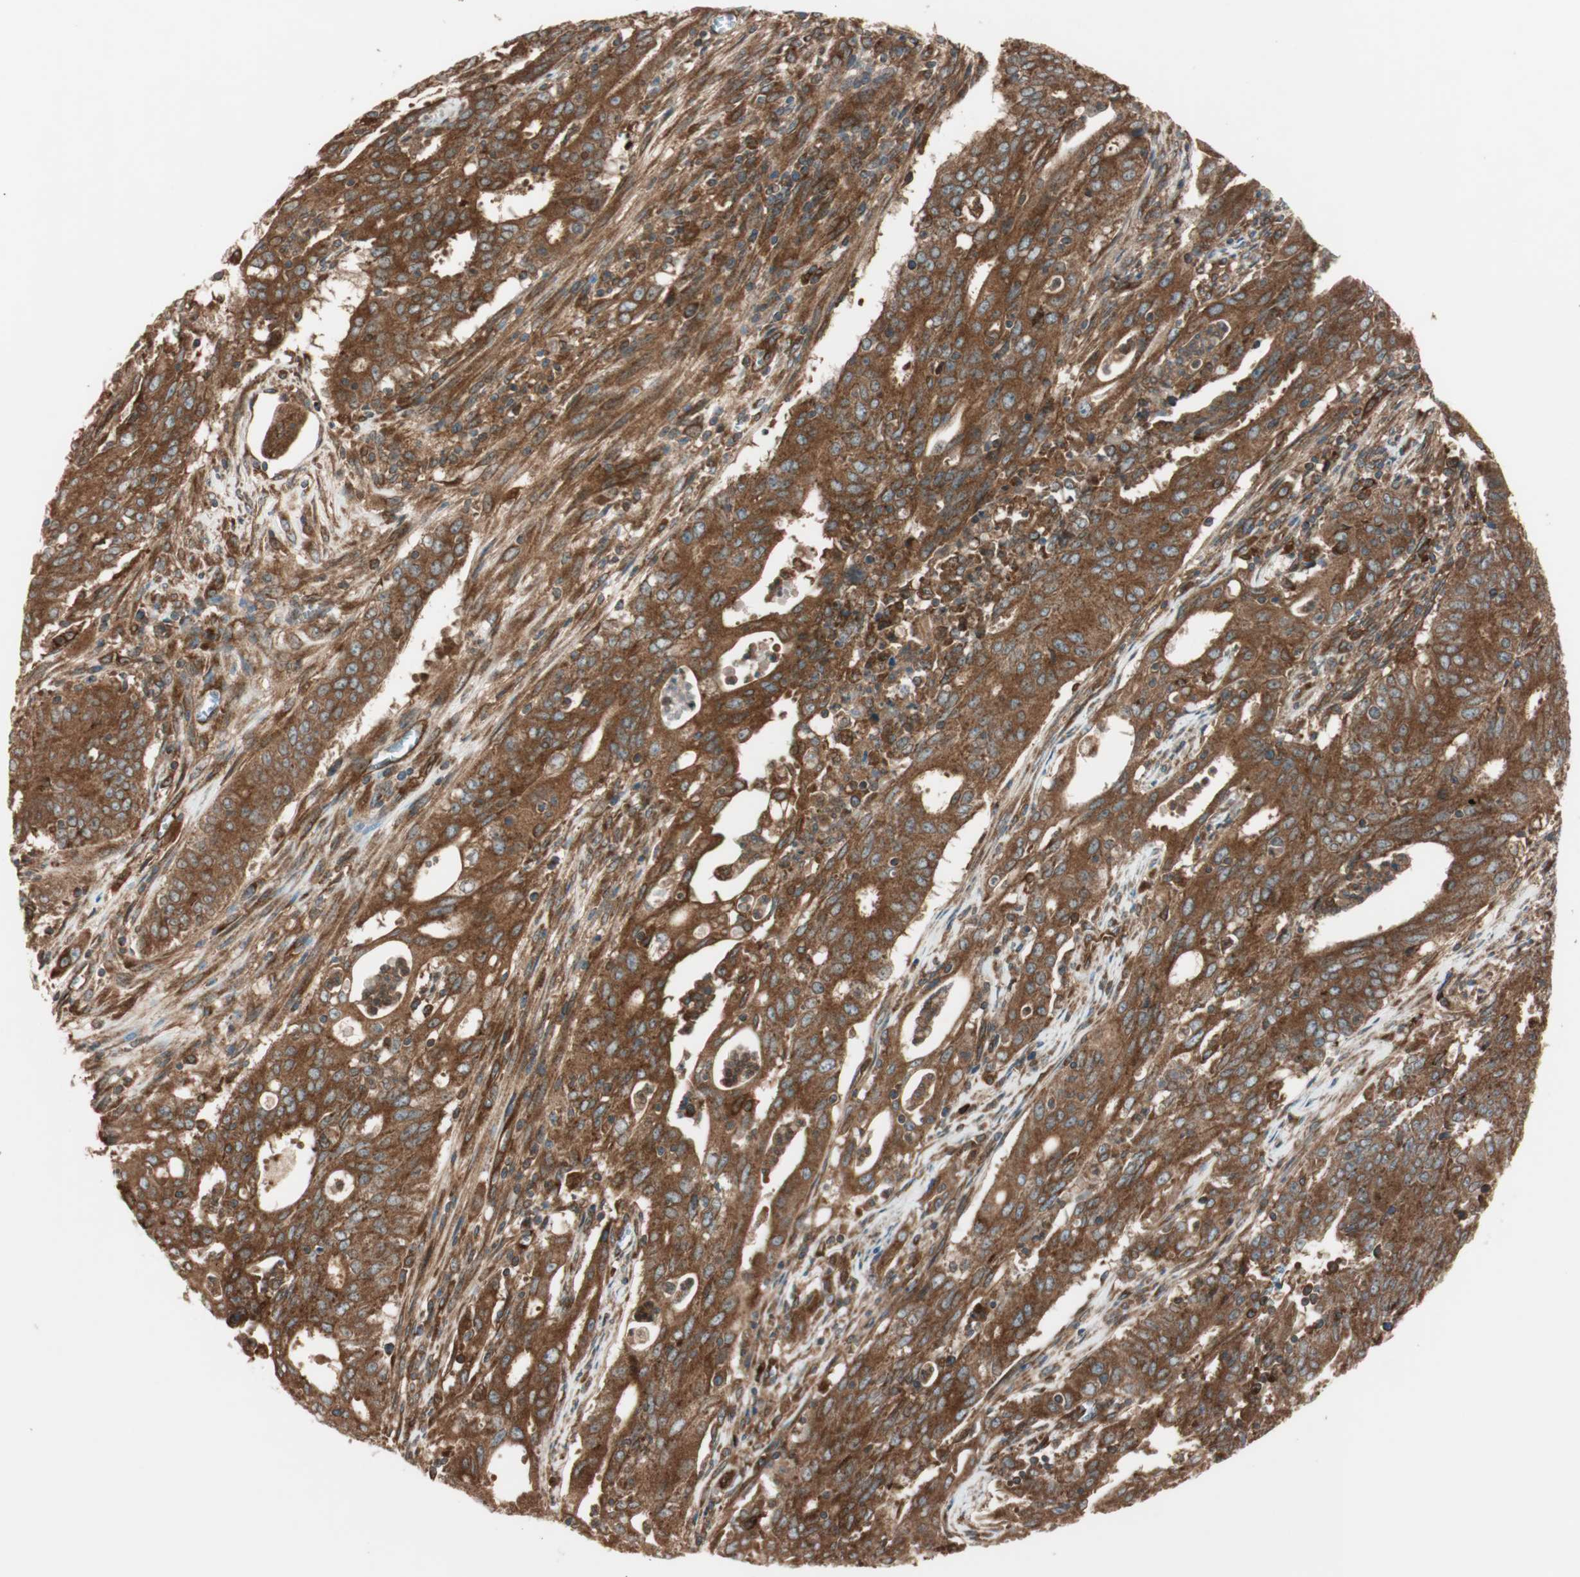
{"staining": {"intensity": "strong", "quantity": ">75%", "location": "cytoplasmic/membranous"}, "tissue": "cervical cancer", "cell_type": "Tumor cells", "image_type": "cancer", "snomed": [{"axis": "morphology", "description": "Adenocarcinoma, NOS"}, {"axis": "topography", "description": "Cervix"}], "caption": "DAB (3,3'-diaminobenzidine) immunohistochemical staining of adenocarcinoma (cervical) demonstrates strong cytoplasmic/membranous protein expression in about >75% of tumor cells.", "gene": "RAB5A", "patient": {"sex": "female", "age": 44}}